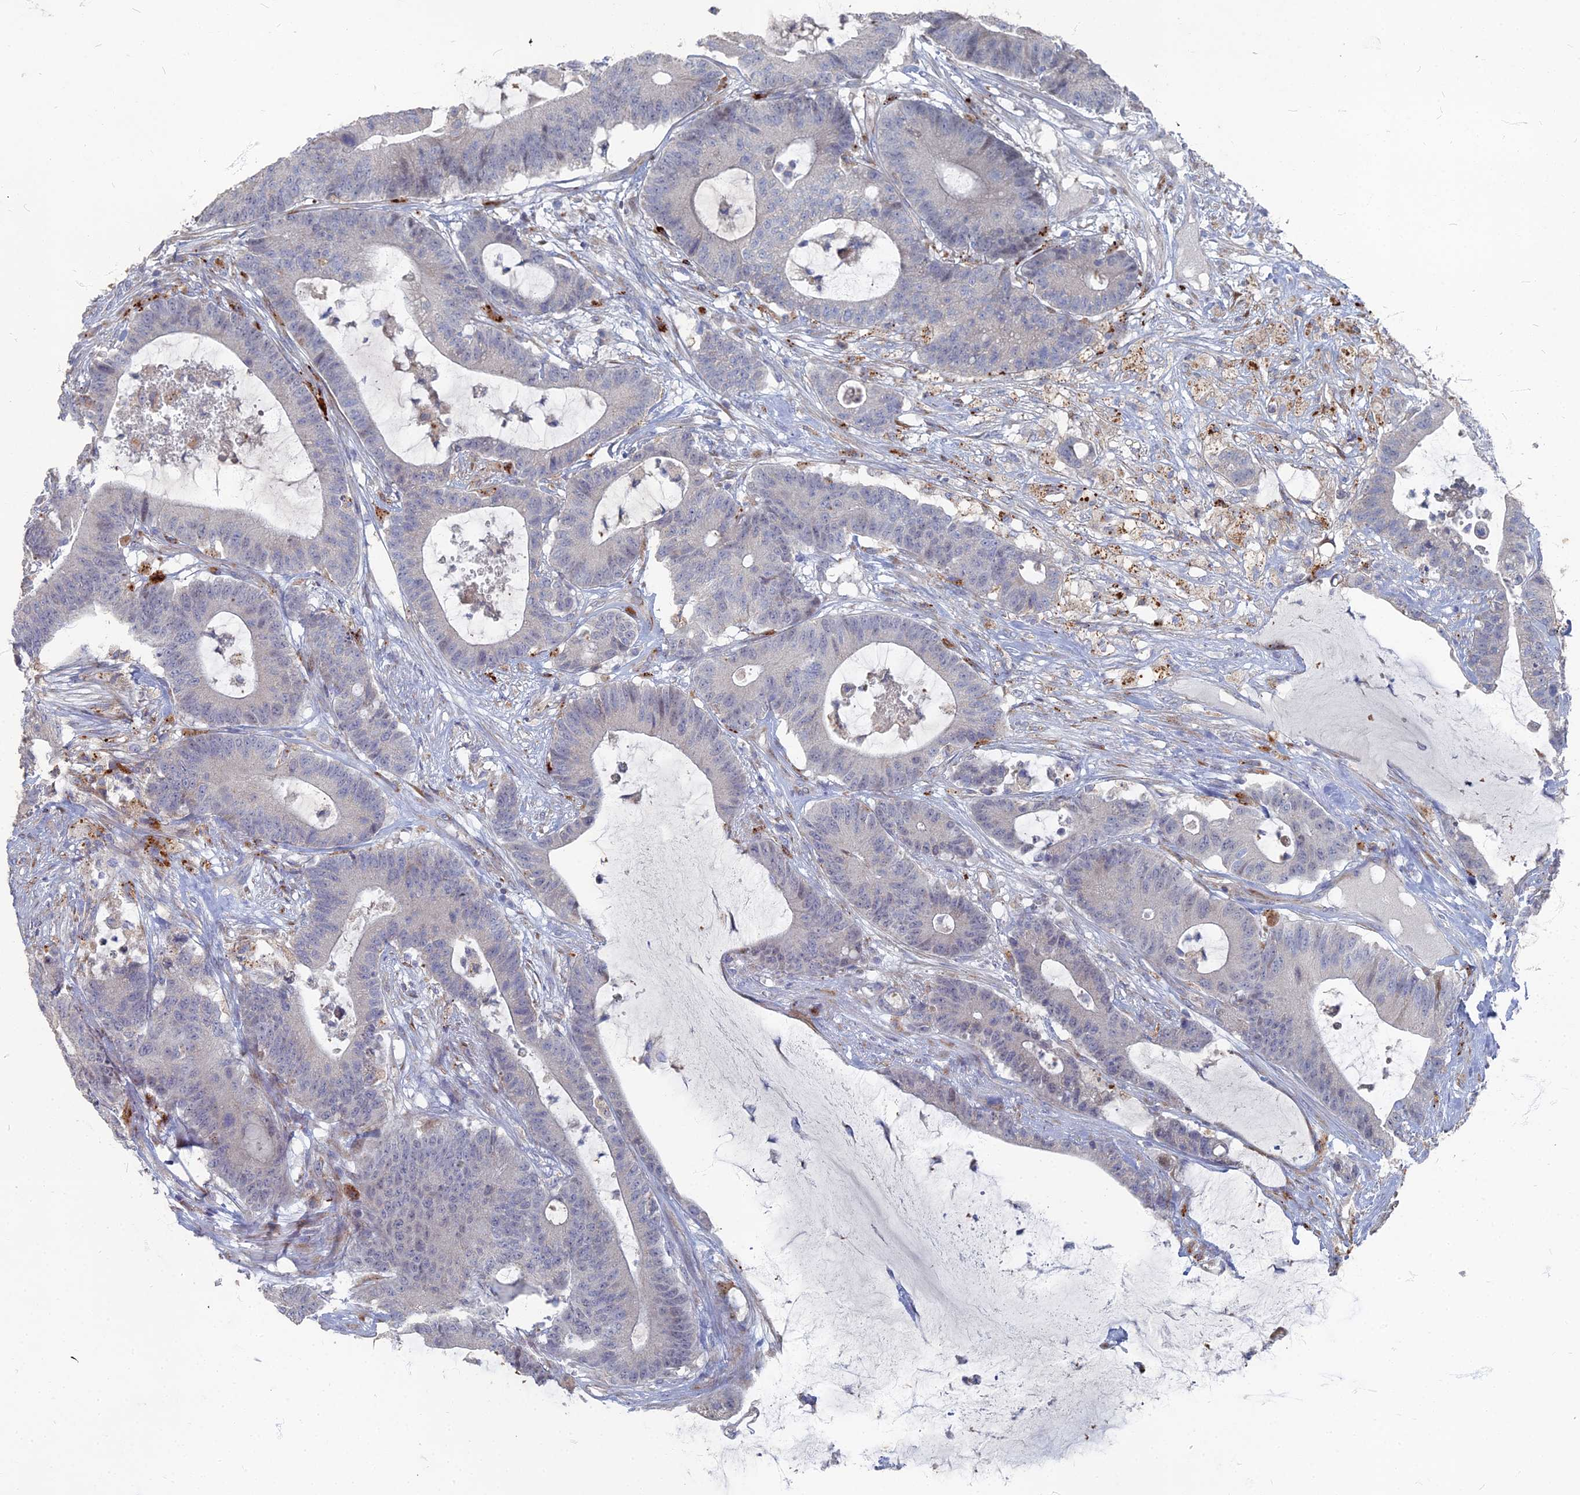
{"staining": {"intensity": "negative", "quantity": "none", "location": "none"}, "tissue": "colorectal cancer", "cell_type": "Tumor cells", "image_type": "cancer", "snomed": [{"axis": "morphology", "description": "Adenocarcinoma, NOS"}, {"axis": "topography", "description": "Colon"}], "caption": "A photomicrograph of adenocarcinoma (colorectal) stained for a protein displays no brown staining in tumor cells.", "gene": "TMEM128", "patient": {"sex": "female", "age": 84}}